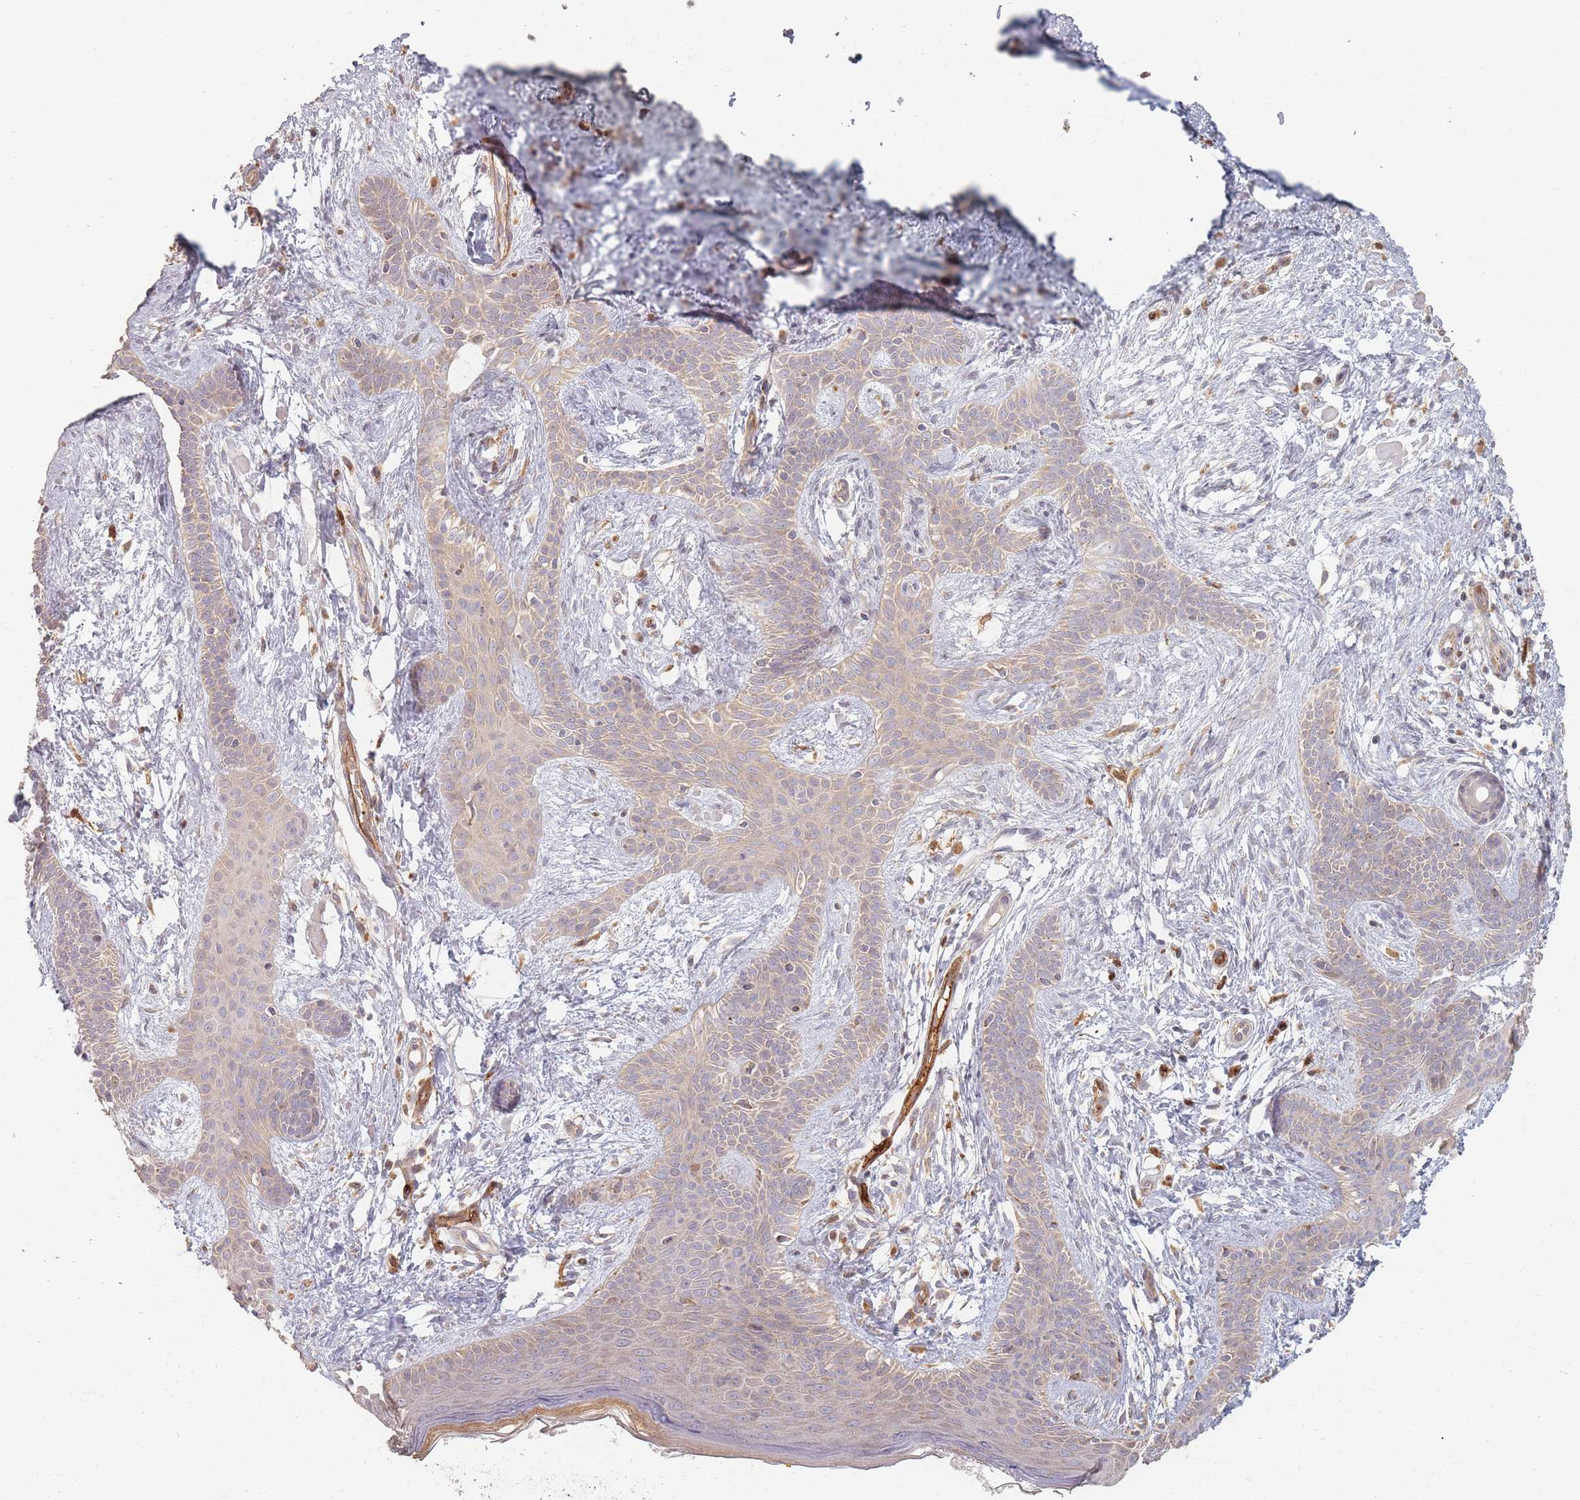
{"staining": {"intensity": "weak", "quantity": "<25%", "location": "cytoplasmic/membranous"}, "tissue": "skin cancer", "cell_type": "Tumor cells", "image_type": "cancer", "snomed": [{"axis": "morphology", "description": "Basal cell carcinoma"}, {"axis": "topography", "description": "Skin"}], "caption": "Tumor cells show no significant protein positivity in skin basal cell carcinoma. (Immunohistochemistry (ihc), brightfield microscopy, high magnification).", "gene": "MRPS6", "patient": {"sex": "male", "age": 78}}